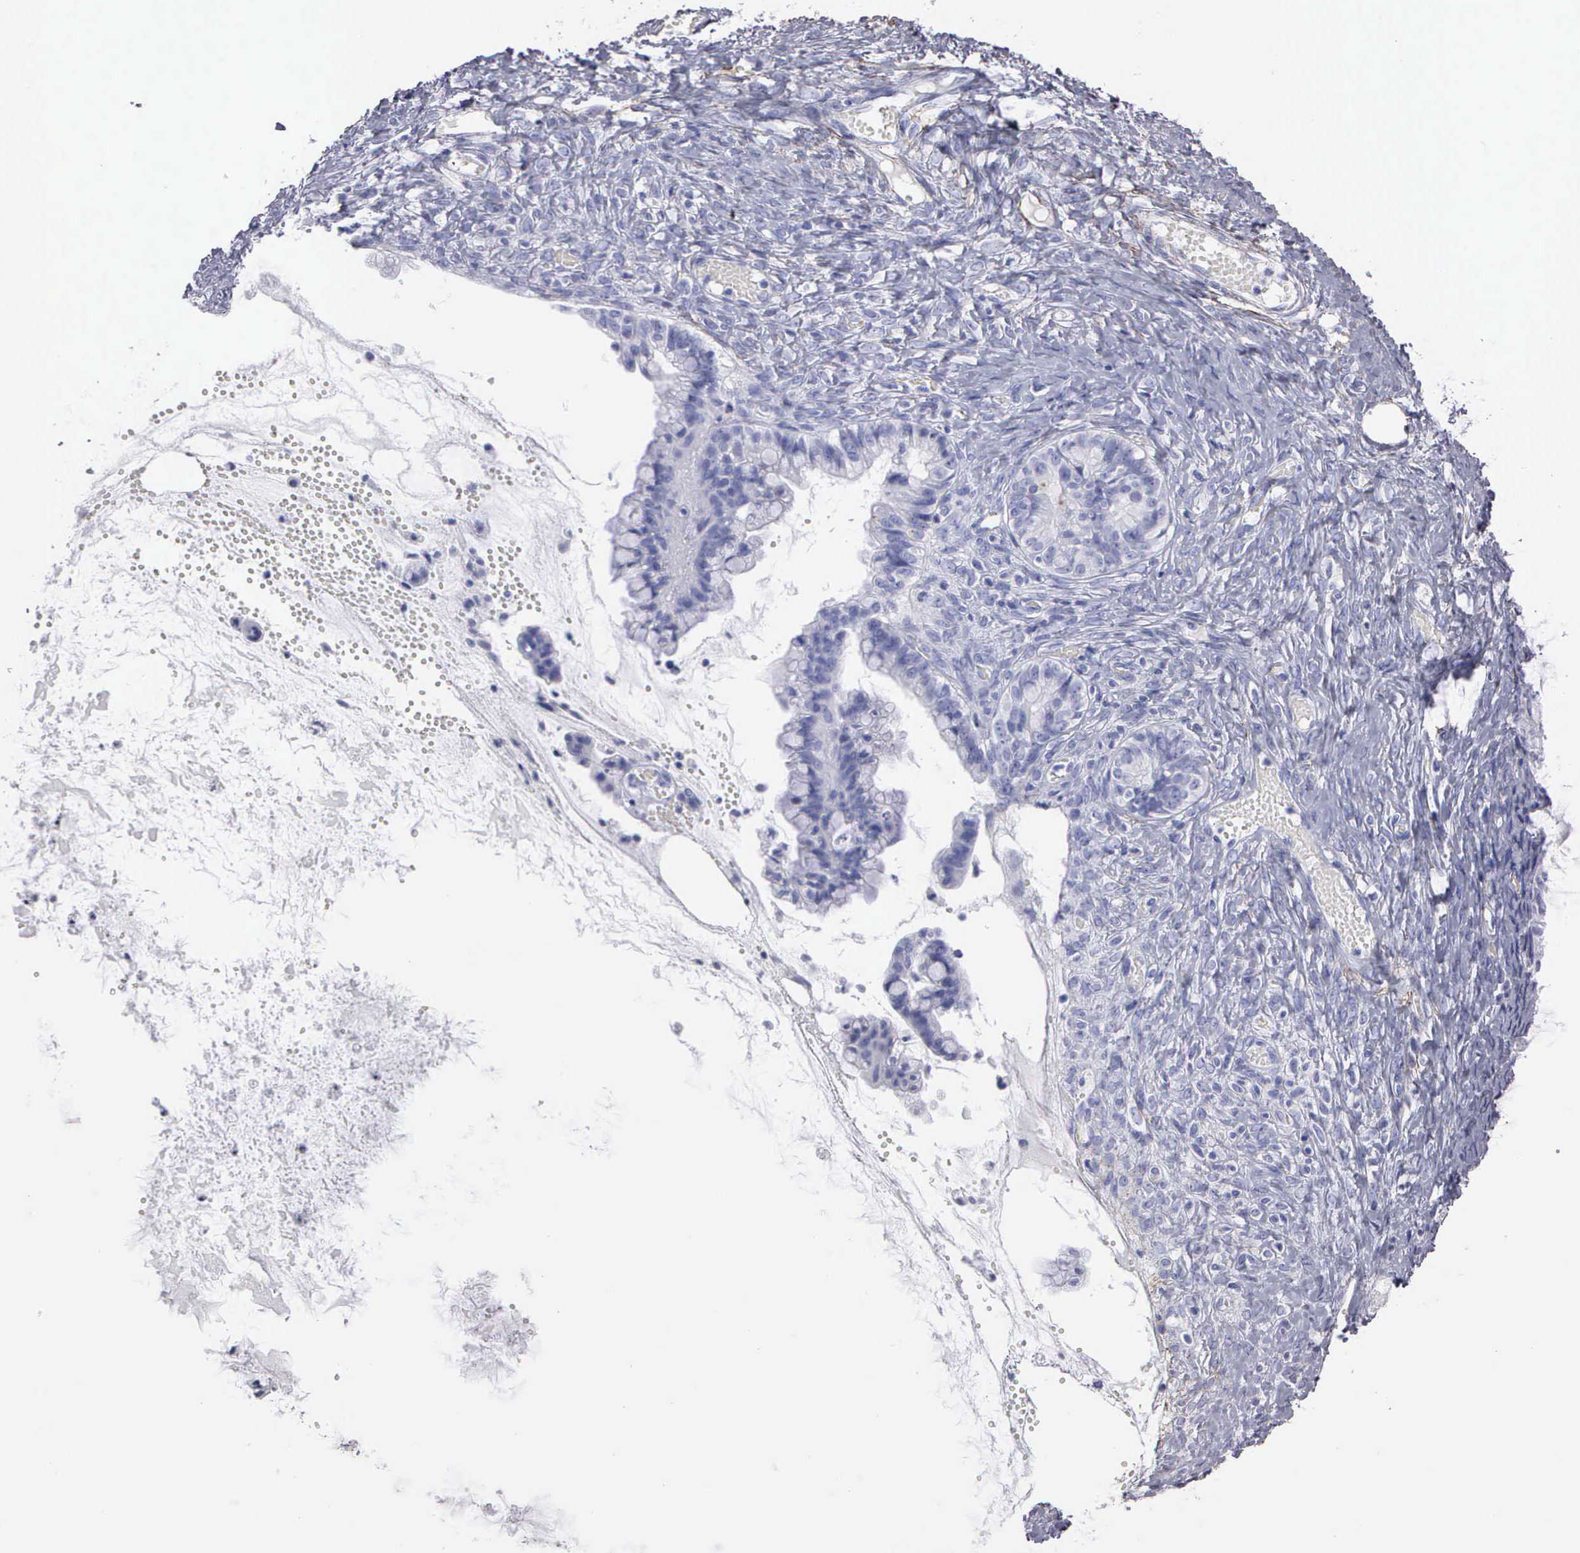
{"staining": {"intensity": "negative", "quantity": "none", "location": "none"}, "tissue": "ovarian cancer", "cell_type": "Tumor cells", "image_type": "cancer", "snomed": [{"axis": "morphology", "description": "Cystadenocarcinoma, mucinous, NOS"}, {"axis": "topography", "description": "Ovary"}], "caption": "The histopathology image exhibits no staining of tumor cells in mucinous cystadenocarcinoma (ovarian). (DAB (3,3'-diaminobenzidine) IHC, high magnification).", "gene": "FBLN5", "patient": {"sex": "female", "age": 57}}